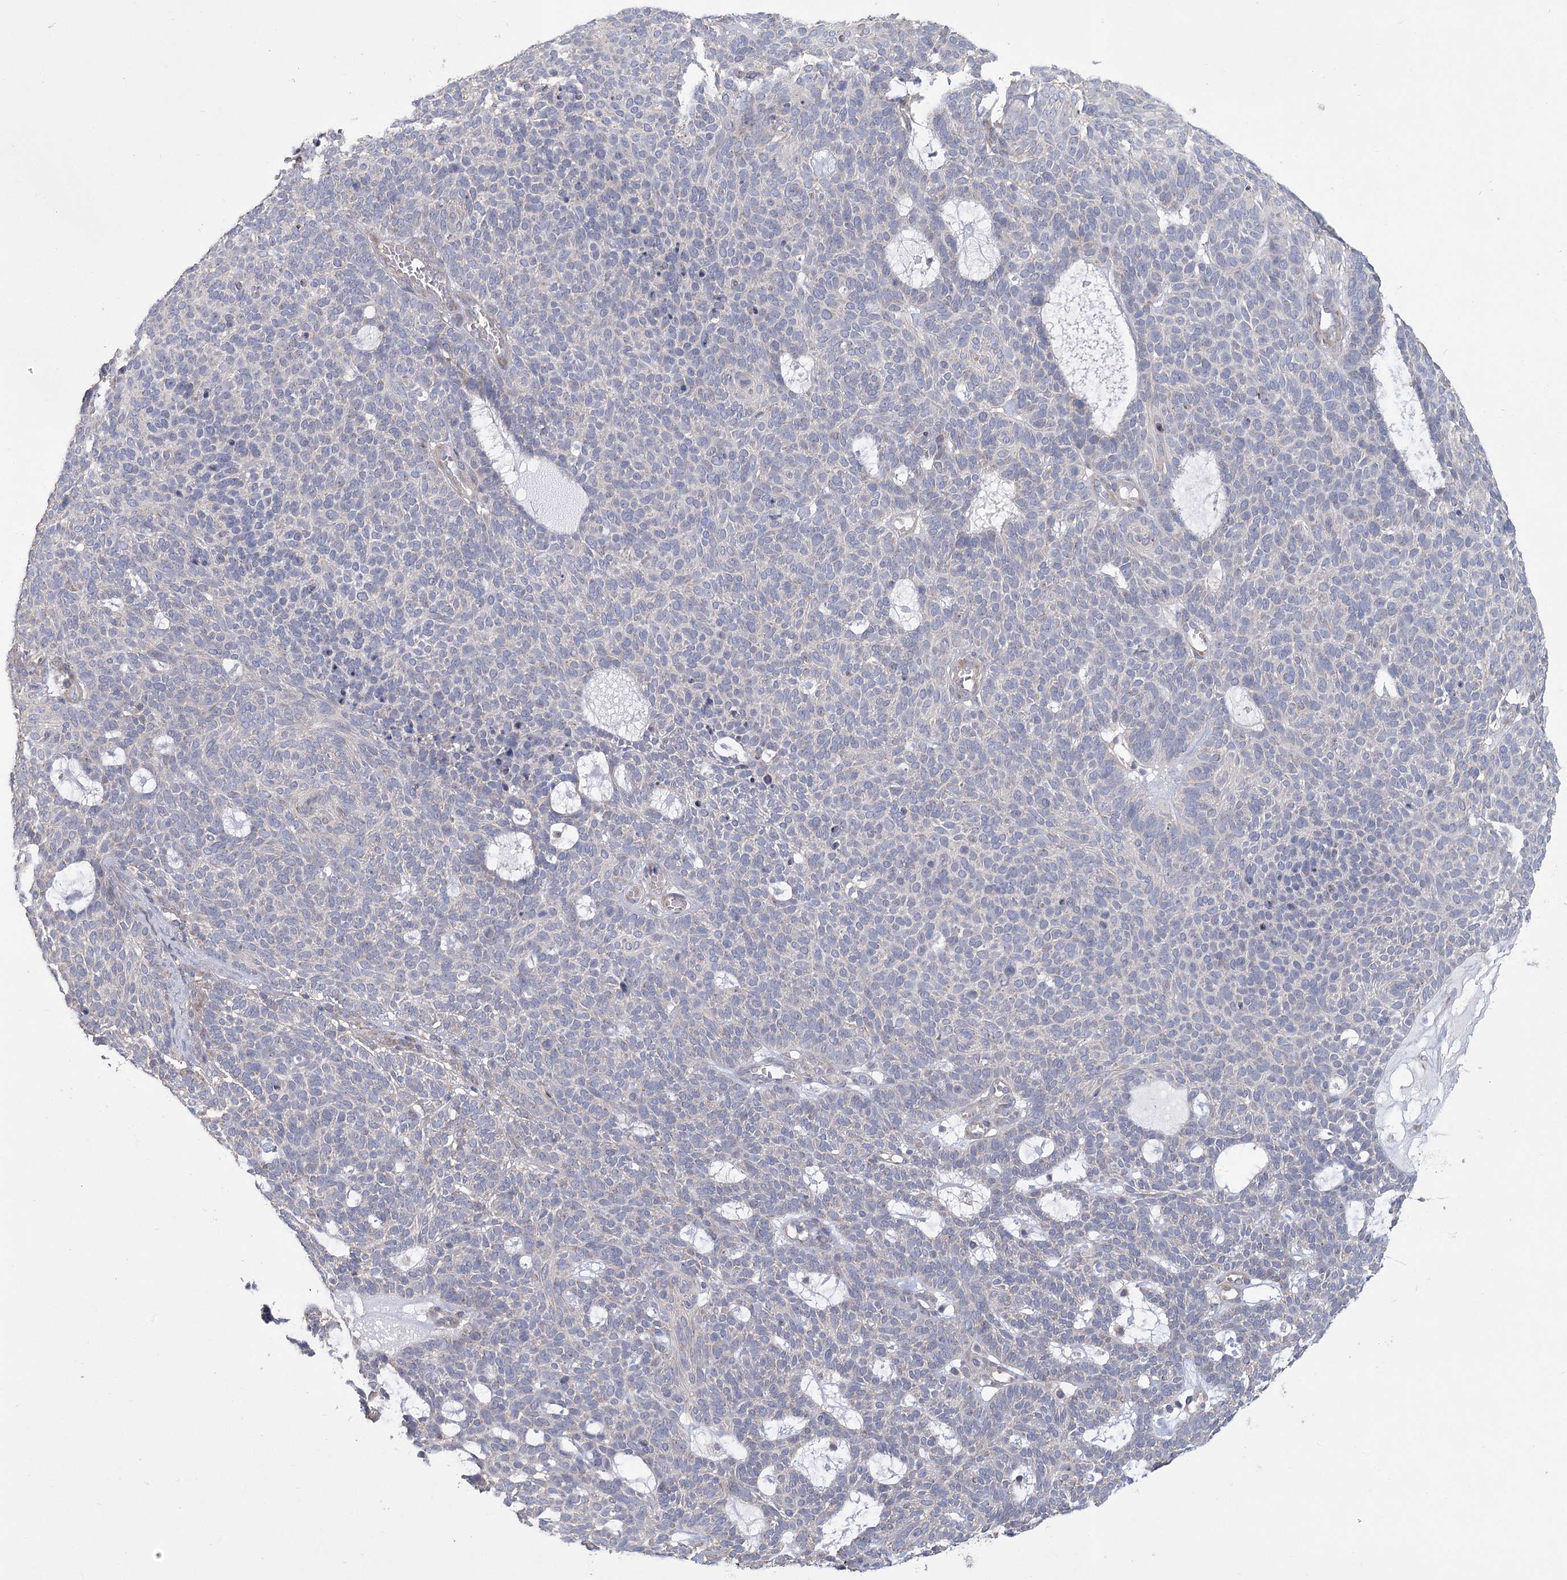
{"staining": {"intensity": "negative", "quantity": "none", "location": "none"}, "tissue": "skin cancer", "cell_type": "Tumor cells", "image_type": "cancer", "snomed": [{"axis": "morphology", "description": "Squamous cell carcinoma, NOS"}, {"axis": "topography", "description": "Skin"}], "caption": "Skin cancer stained for a protein using immunohistochemistry (IHC) reveals no expression tumor cells.", "gene": "CNTLN", "patient": {"sex": "female", "age": 90}}